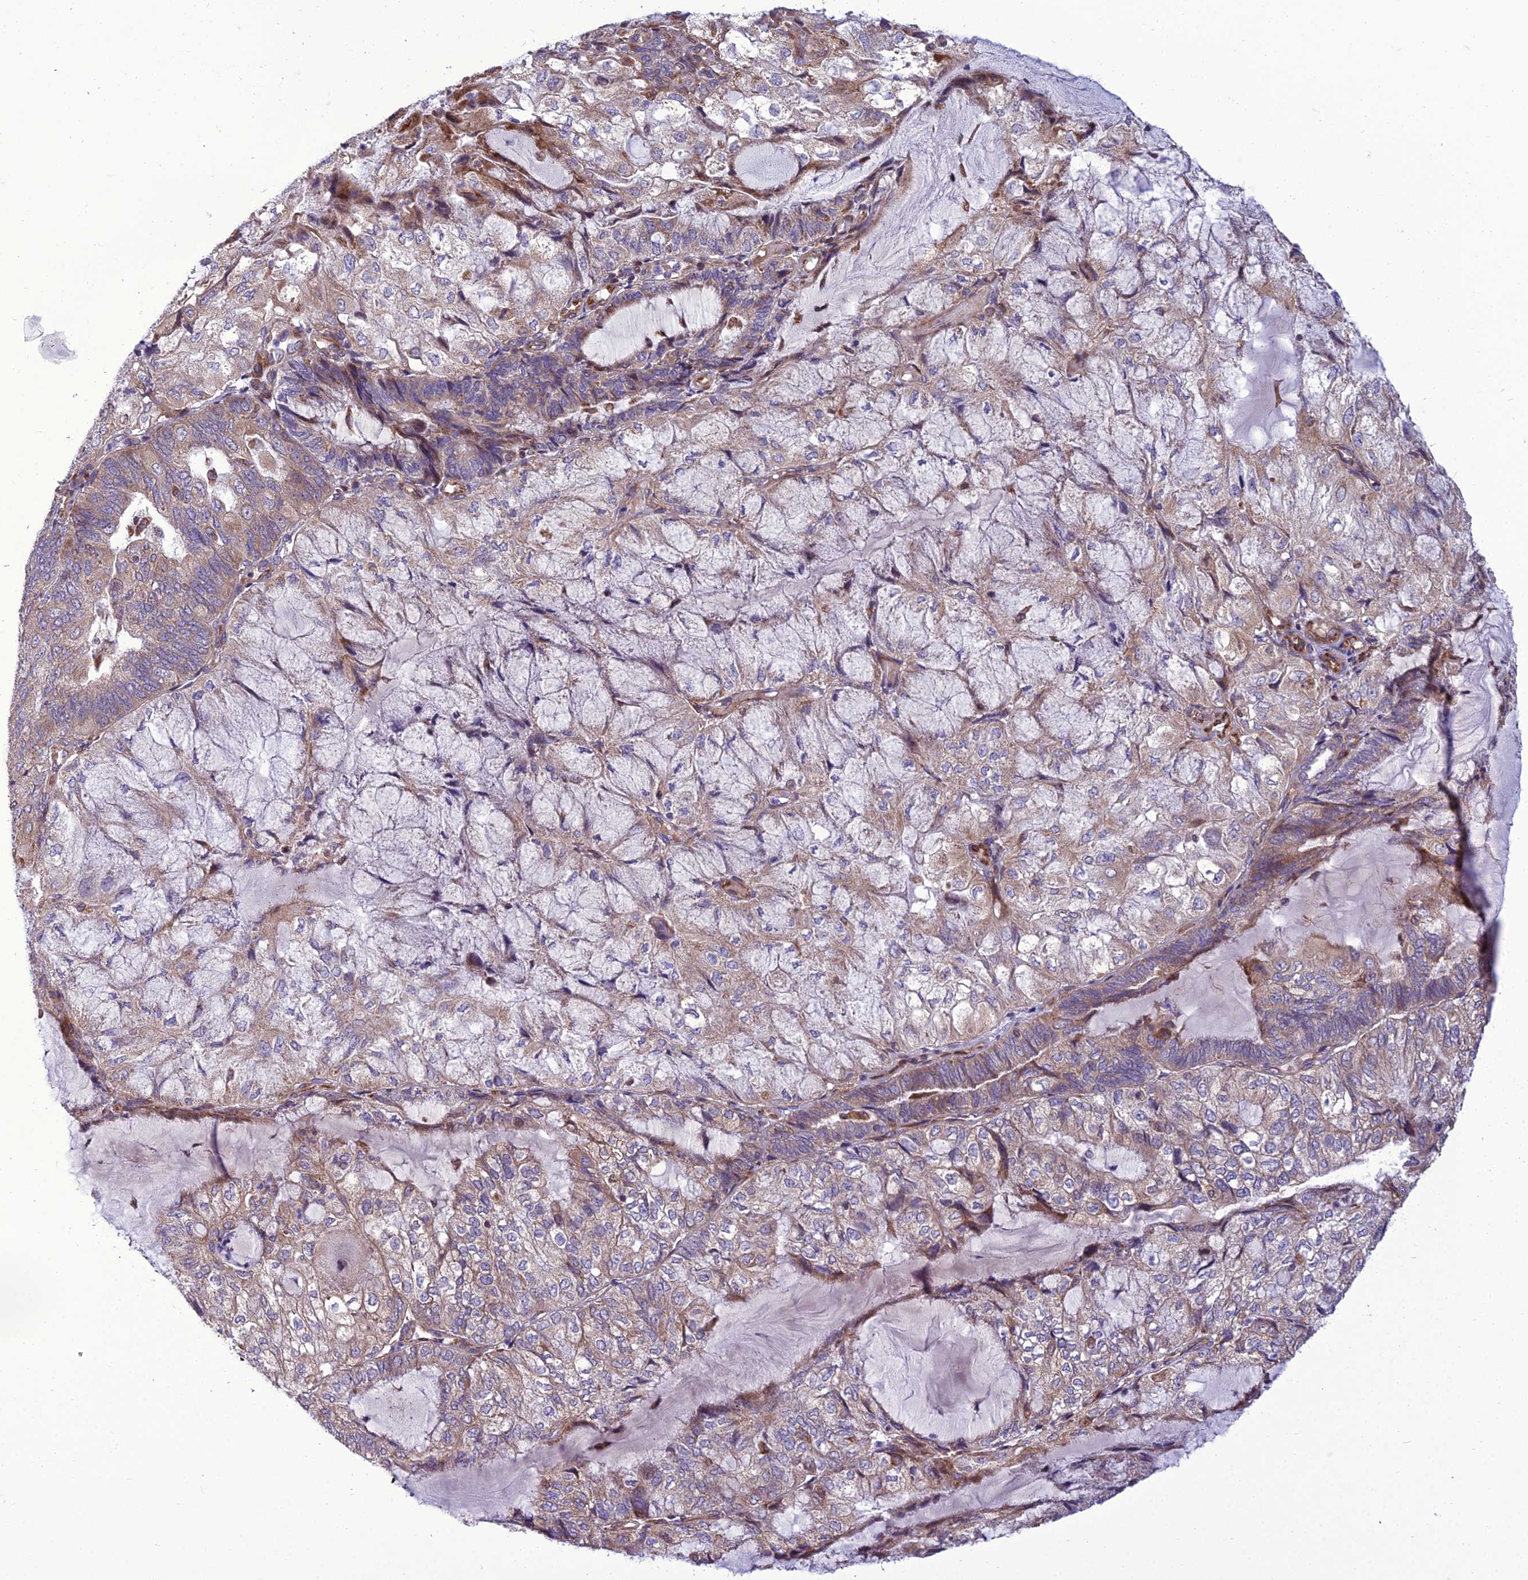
{"staining": {"intensity": "moderate", "quantity": "<25%", "location": "cytoplasmic/membranous"}, "tissue": "endometrial cancer", "cell_type": "Tumor cells", "image_type": "cancer", "snomed": [{"axis": "morphology", "description": "Adenocarcinoma, NOS"}, {"axis": "topography", "description": "Endometrium"}], "caption": "DAB immunohistochemical staining of endometrial cancer shows moderate cytoplasmic/membranous protein staining in about <25% of tumor cells. (DAB IHC with brightfield microscopy, high magnification).", "gene": "GIMAP1", "patient": {"sex": "female", "age": 81}}